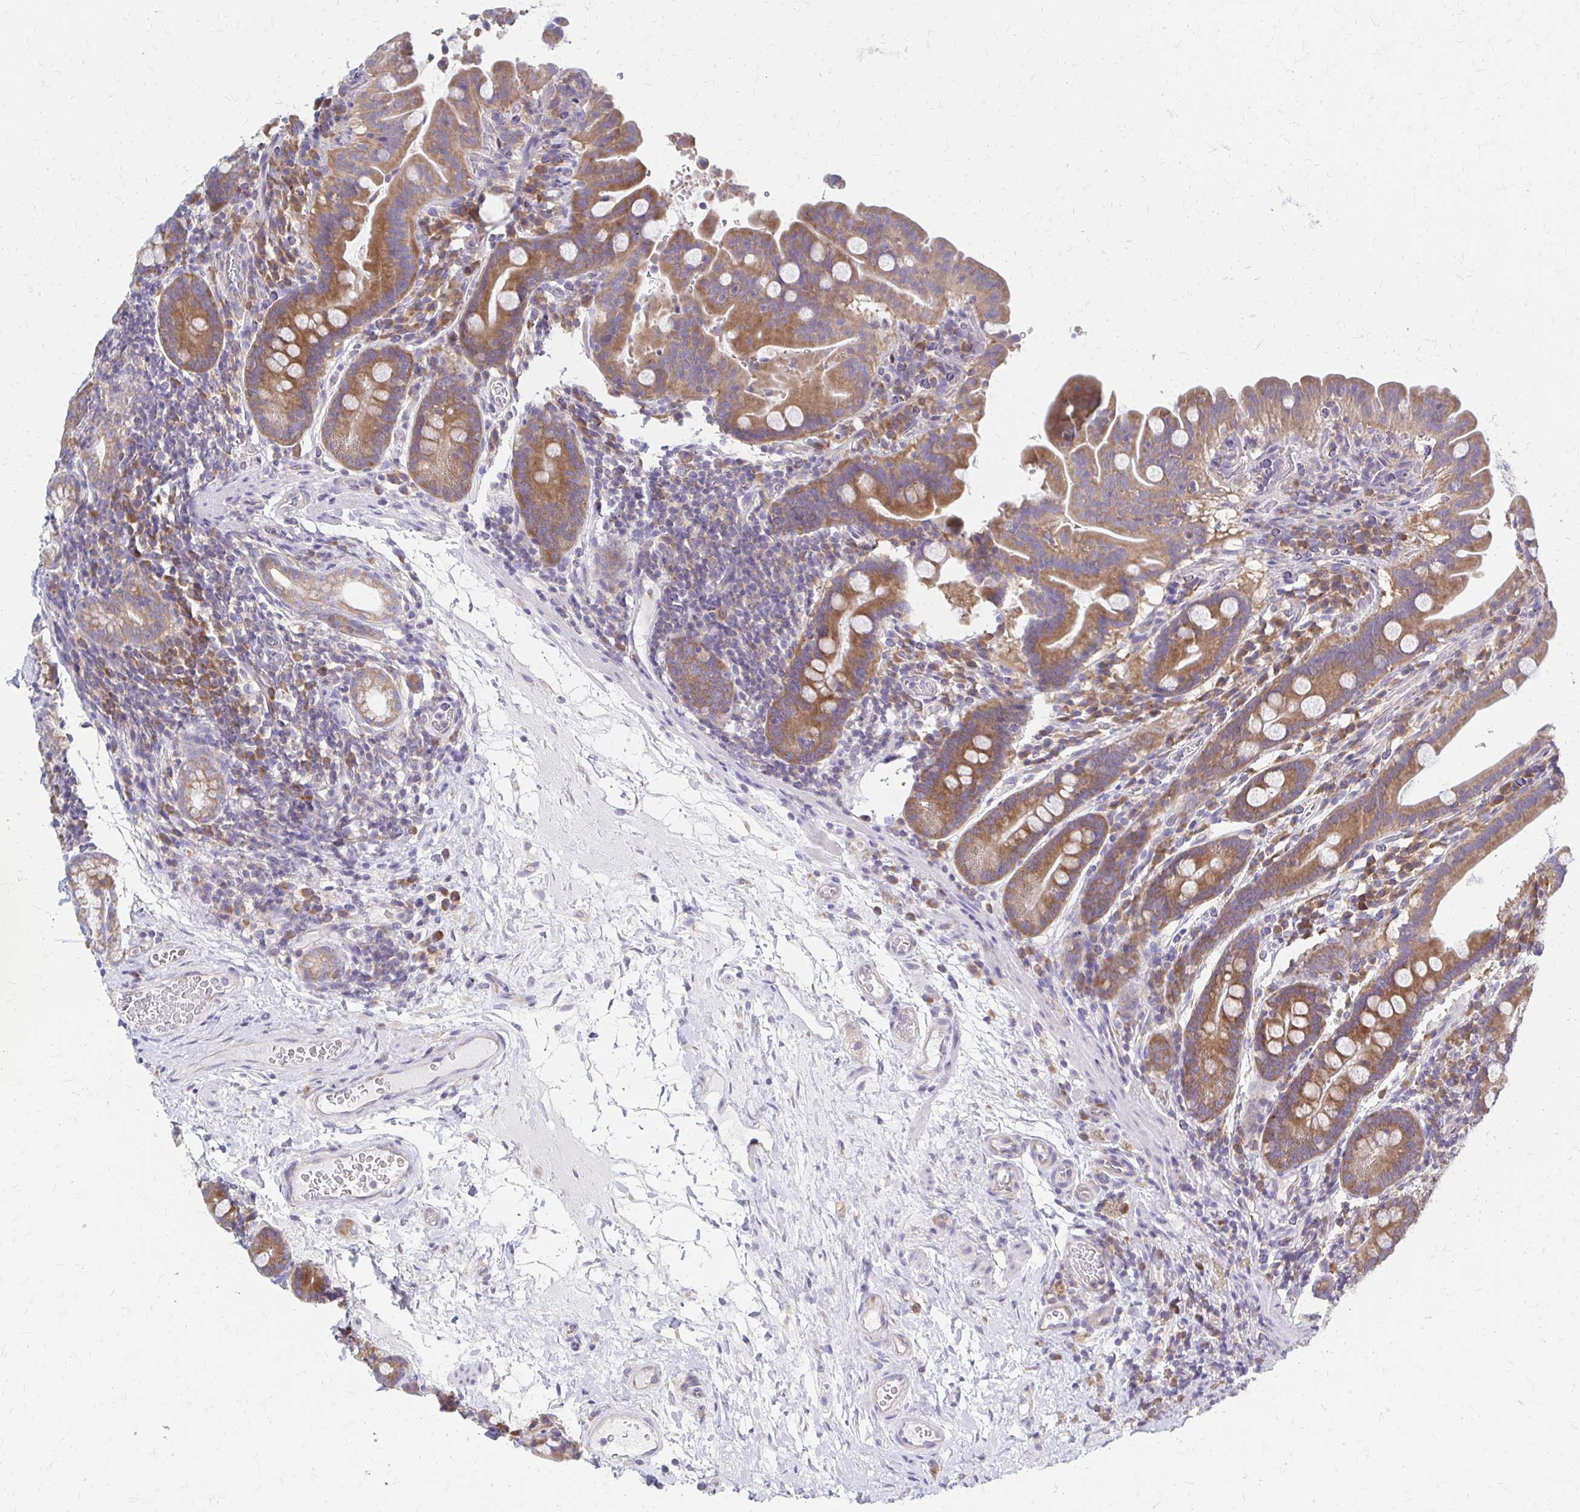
{"staining": {"intensity": "moderate", "quantity": ">75%", "location": "cytoplasmic/membranous"}, "tissue": "small intestine", "cell_type": "Glandular cells", "image_type": "normal", "snomed": [{"axis": "morphology", "description": "Normal tissue, NOS"}, {"axis": "topography", "description": "Small intestine"}], "caption": "Immunohistochemistry of normal small intestine reveals medium levels of moderate cytoplasmic/membranous positivity in approximately >75% of glandular cells.", "gene": "RPL27A", "patient": {"sex": "male", "age": 26}}